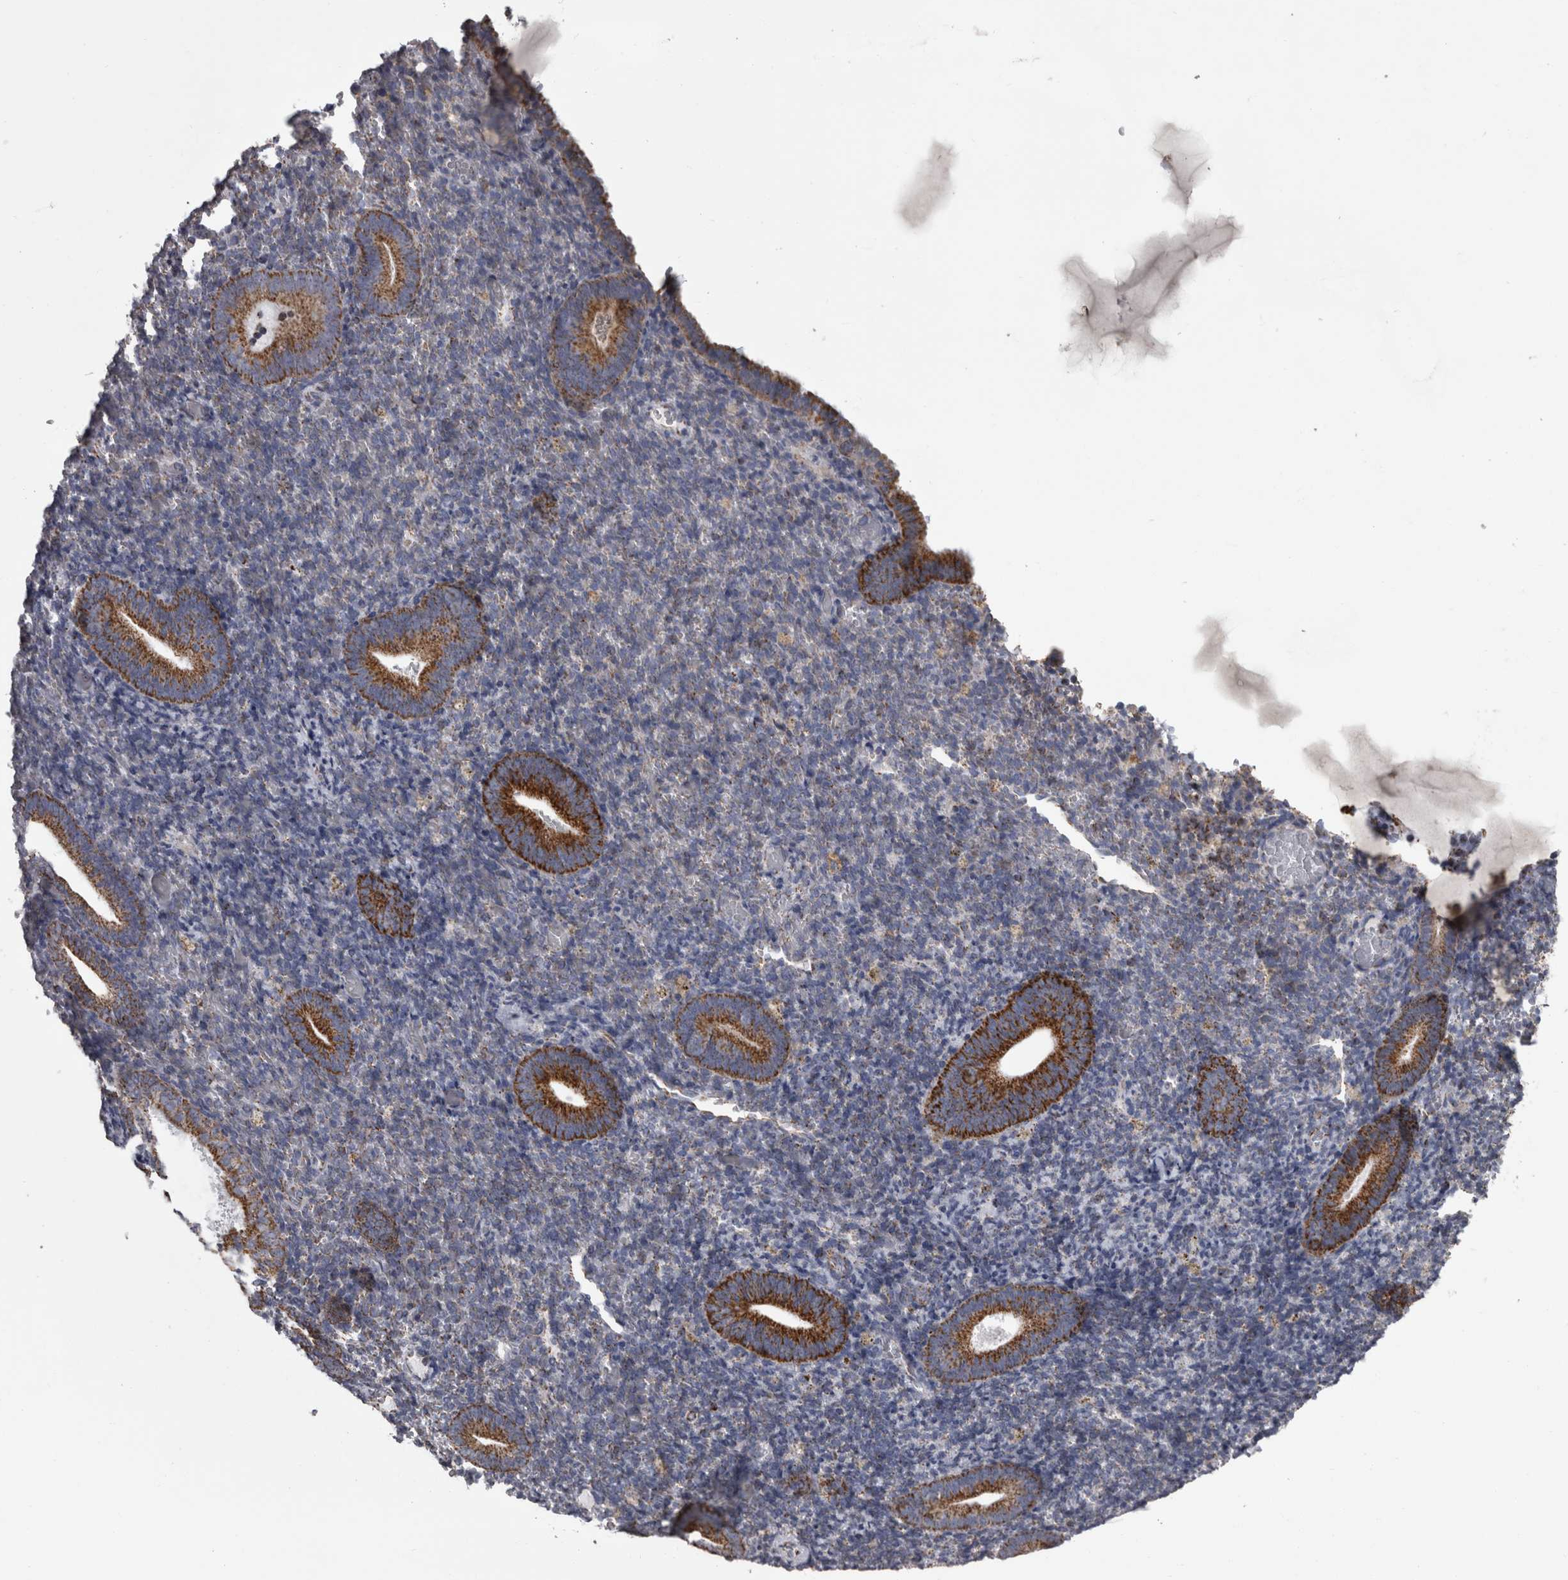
{"staining": {"intensity": "weak", "quantity": "25%-75%", "location": "cytoplasmic/membranous"}, "tissue": "endometrium", "cell_type": "Cells in endometrial stroma", "image_type": "normal", "snomed": [{"axis": "morphology", "description": "Normal tissue, NOS"}, {"axis": "topography", "description": "Endometrium"}], "caption": "Human endometrium stained with a brown dye reveals weak cytoplasmic/membranous positive staining in approximately 25%-75% of cells in endometrial stroma.", "gene": "MDH2", "patient": {"sex": "female", "age": 51}}